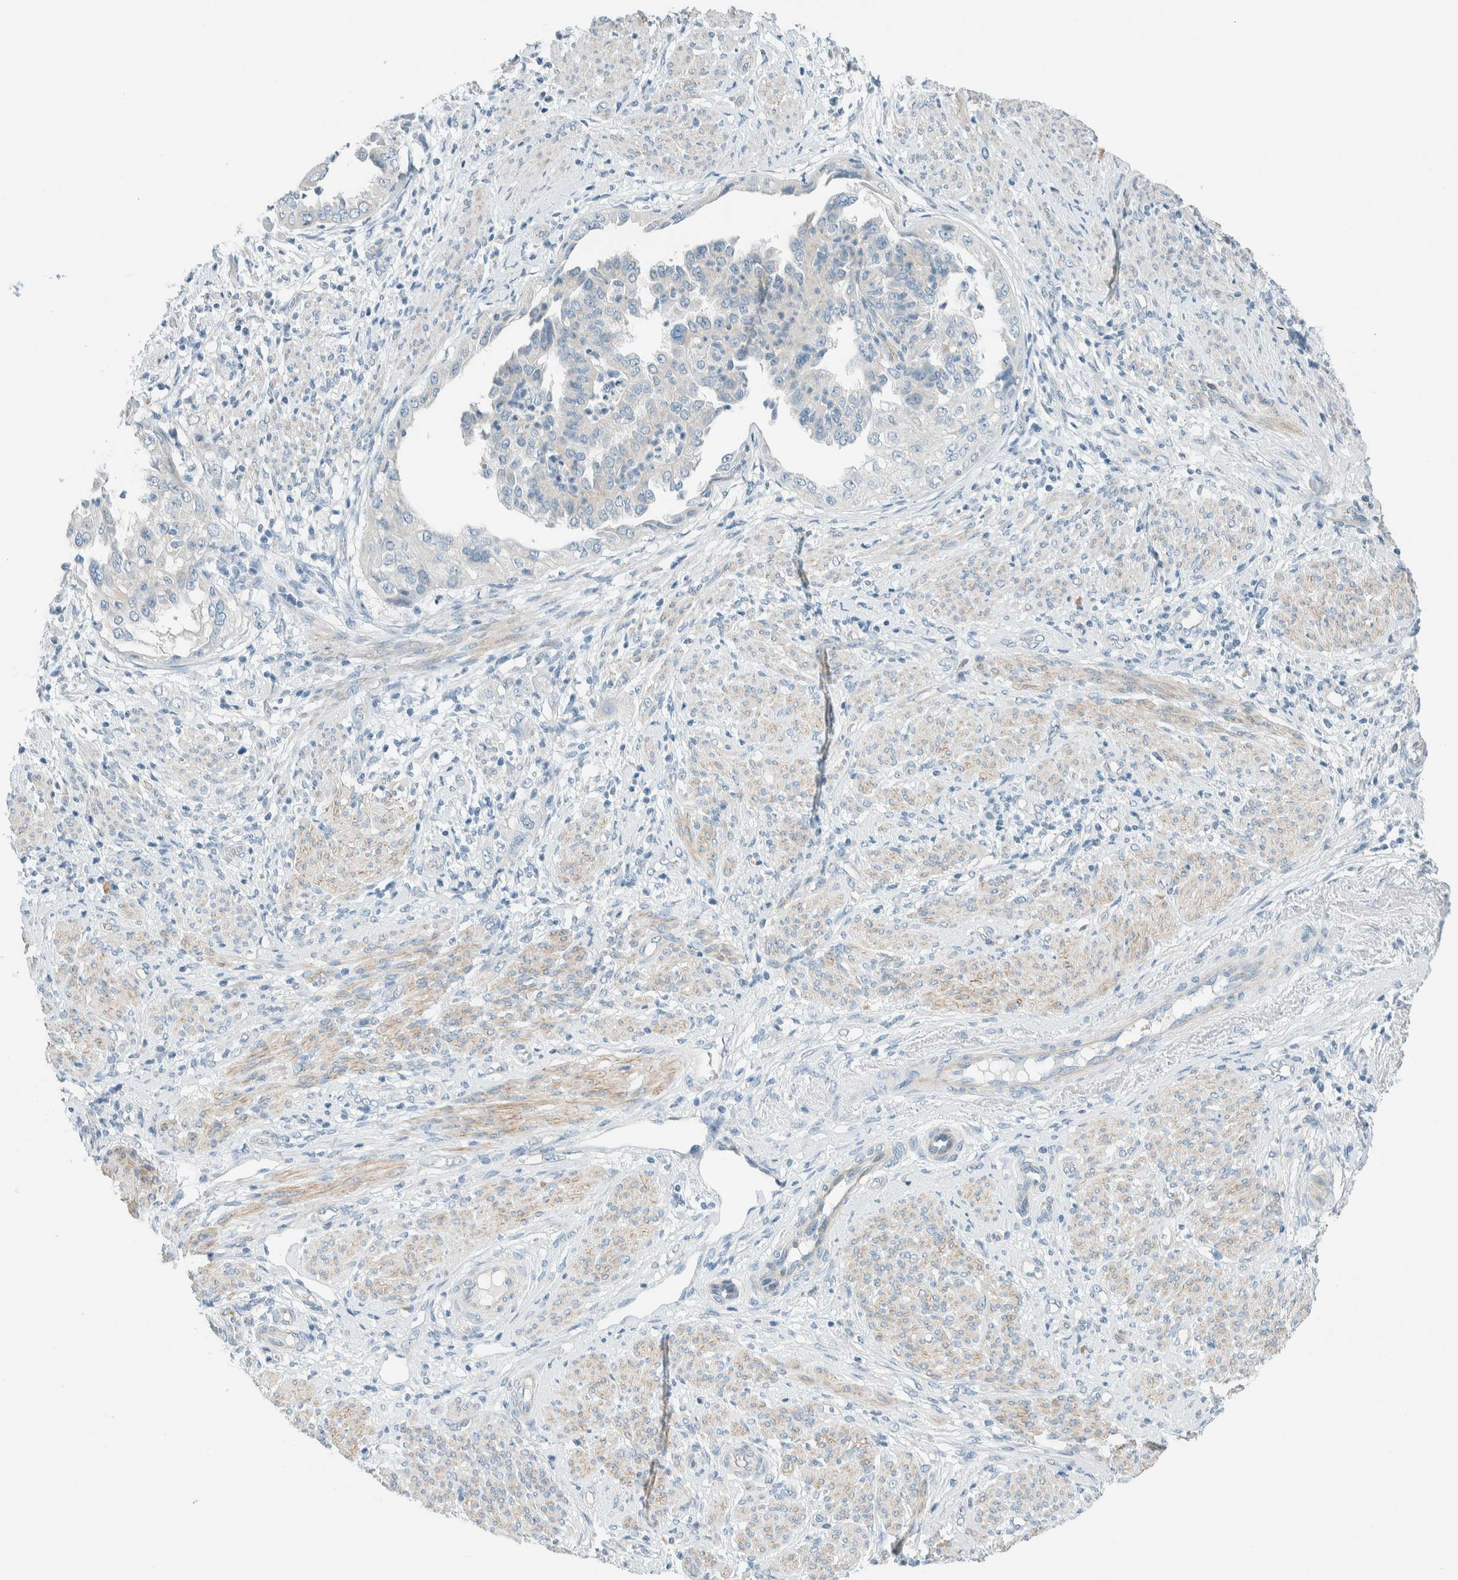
{"staining": {"intensity": "negative", "quantity": "none", "location": "none"}, "tissue": "endometrial cancer", "cell_type": "Tumor cells", "image_type": "cancer", "snomed": [{"axis": "morphology", "description": "Adenocarcinoma, NOS"}, {"axis": "topography", "description": "Endometrium"}], "caption": "This histopathology image is of endometrial cancer stained with IHC to label a protein in brown with the nuclei are counter-stained blue. There is no positivity in tumor cells.", "gene": "SLFN12", "patient": {"sex": "female", "age": 85}}